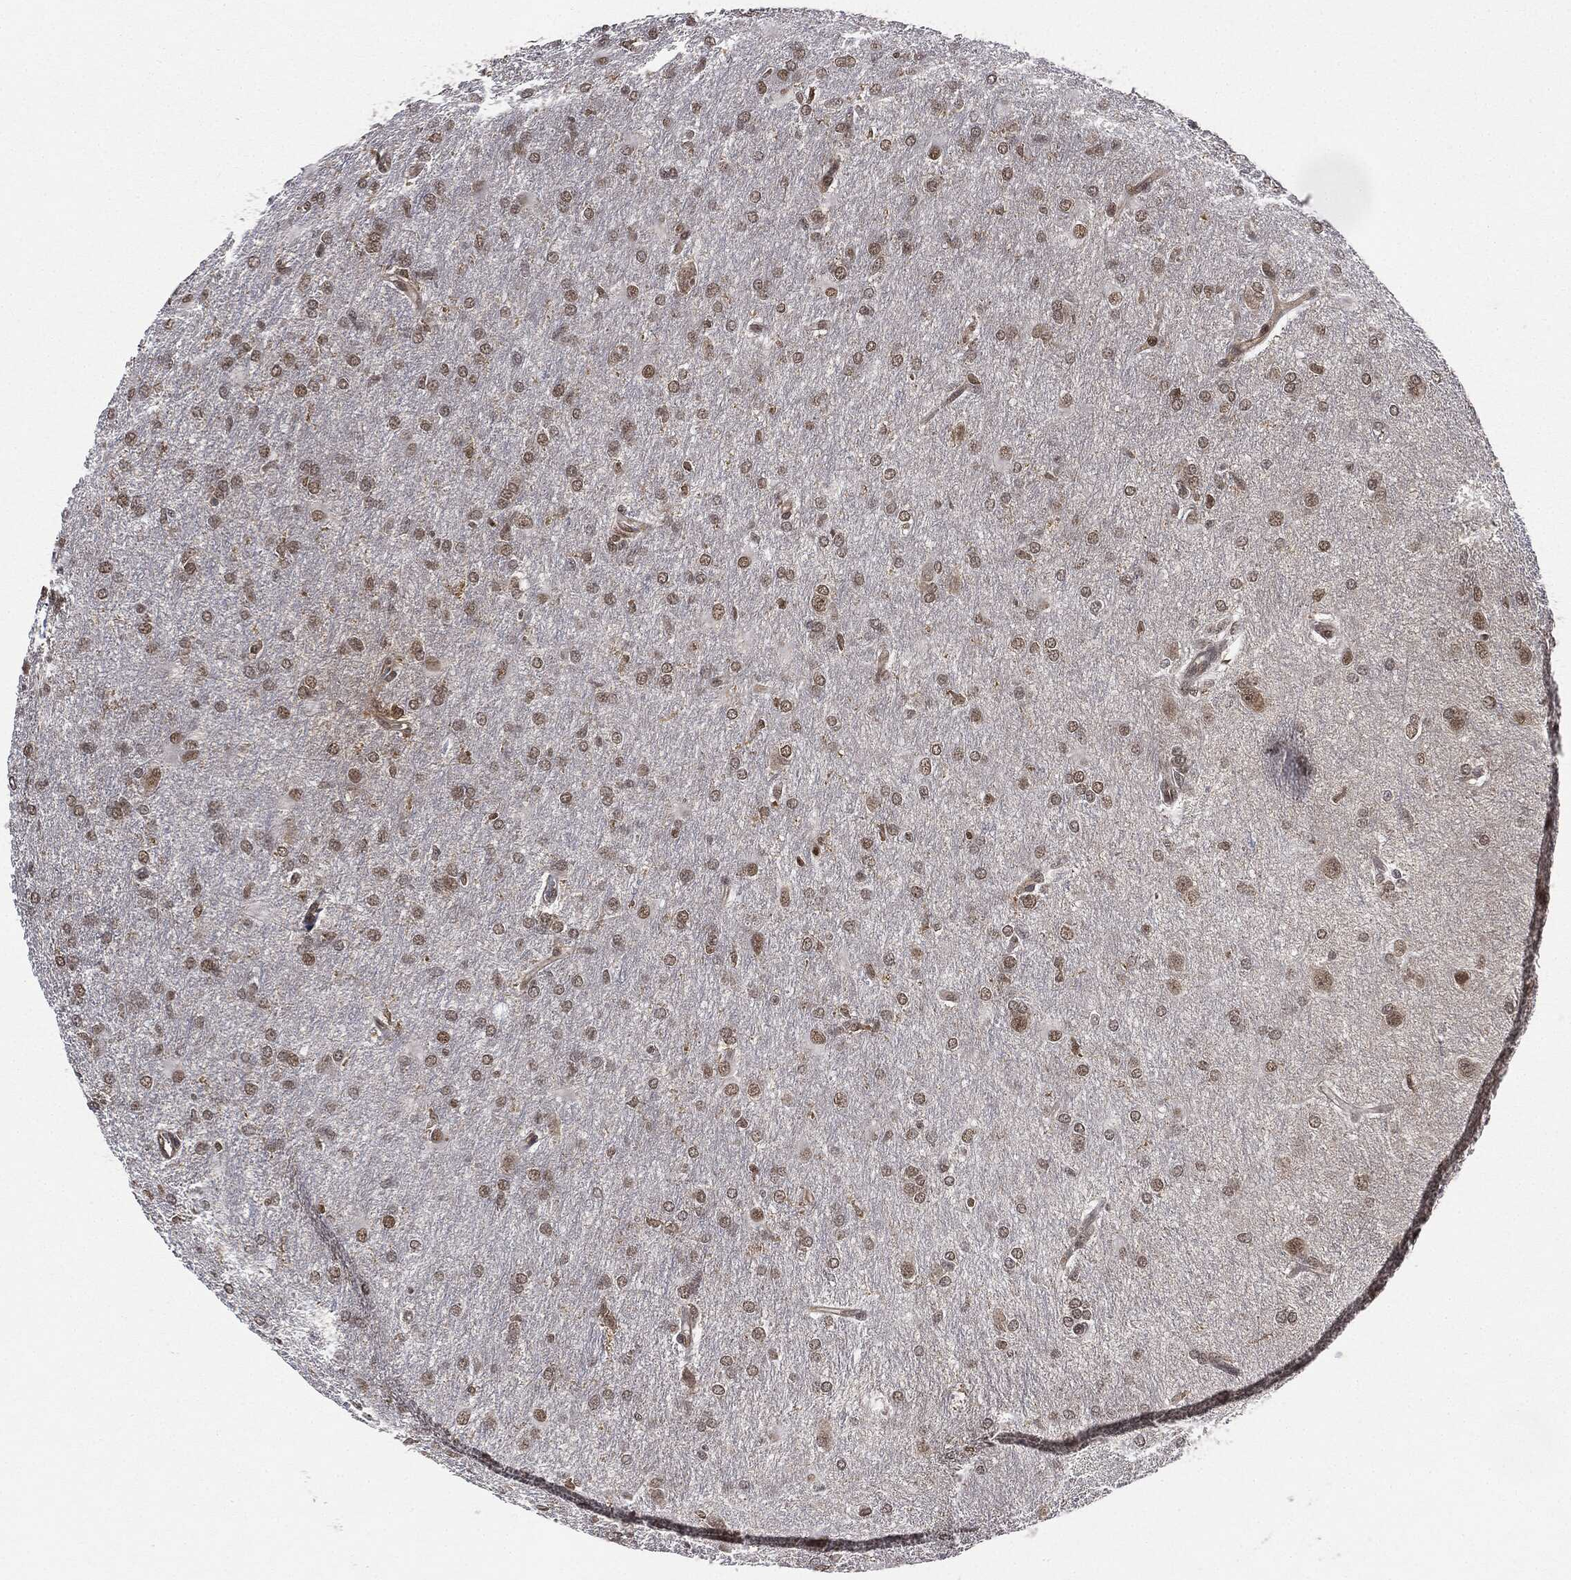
{"staining": {"intensity": "weak", "quantity": ">75%", "location": "nuclear"}, "tissue": "glioma", "cell_type": "Tumor cells", "image_type": "cancer", "snomed": [{"axis": "morphology", "description": "Glioma, malignant, High grade"}, {"axis": "topography", "description": "Brain"}], "caption": "A low amount of weak nuclear positivity is seen in about >75% of tumor cells in glioma tissue.", "gene": "TBC1D22A", "patient": {"sex": "male", "age": 68}}